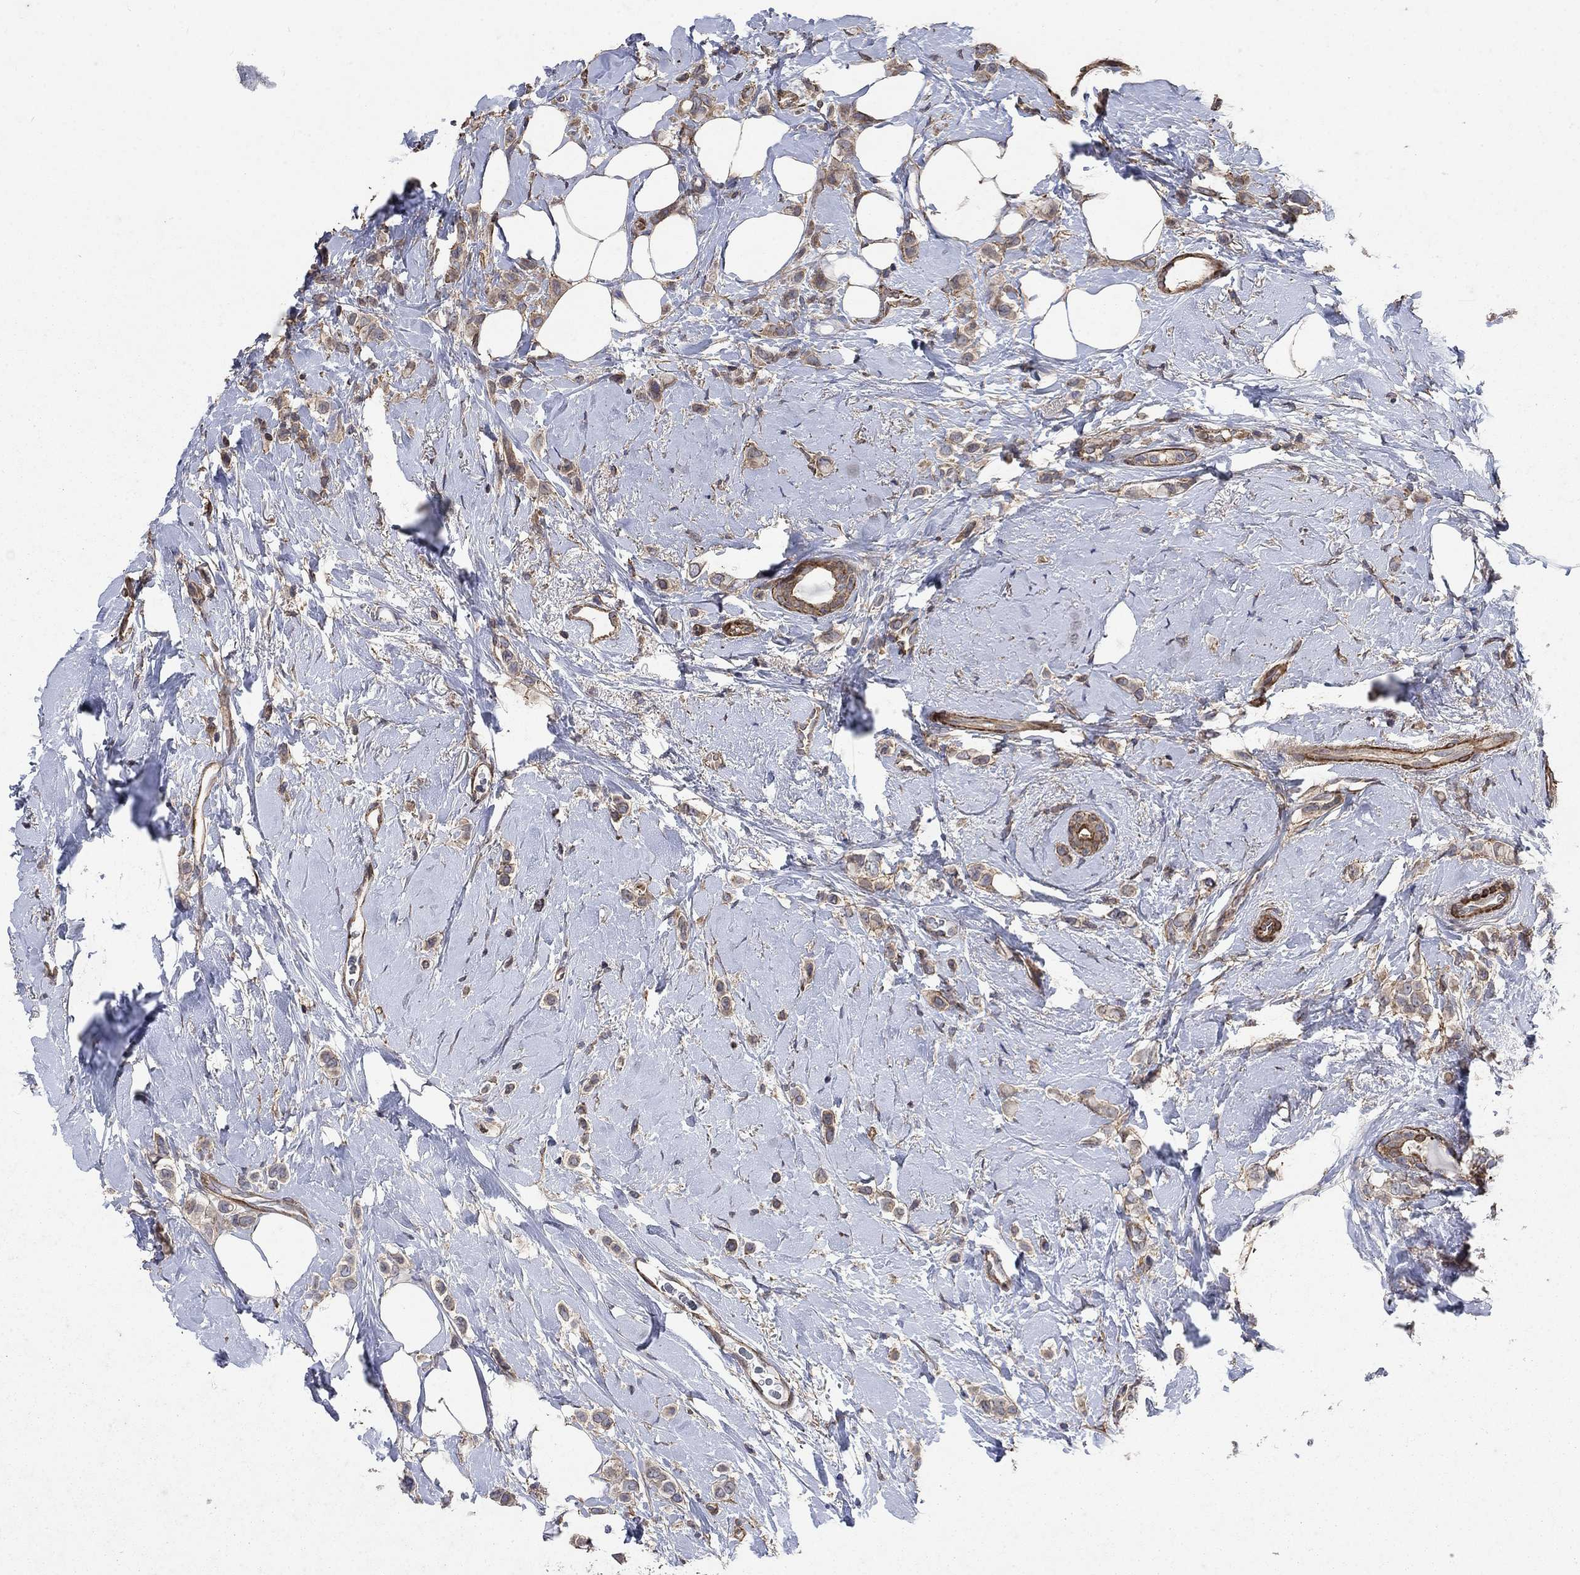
{"staining": {"intensity": "weak", "quantity": "25%-75%", "location": "cytoplasmic/membranous"}, "tissue": "breast cancer", "cell_type": "Tumor cells", "image_type": "cancer", "snomed": [{"axis": "morphology", "description": "Lobular carcinoma"}, {"axis": "topography", "description": "Breast"}], "caption": "Brown immunohistochemical staining in lobular carcinoma (breast) displays weak cytoplasmic/membranous expression in approximately 25%-75% of tumor cells.", "gene": "PDE3A", "patient": {"sex": "female", "age": 66}}